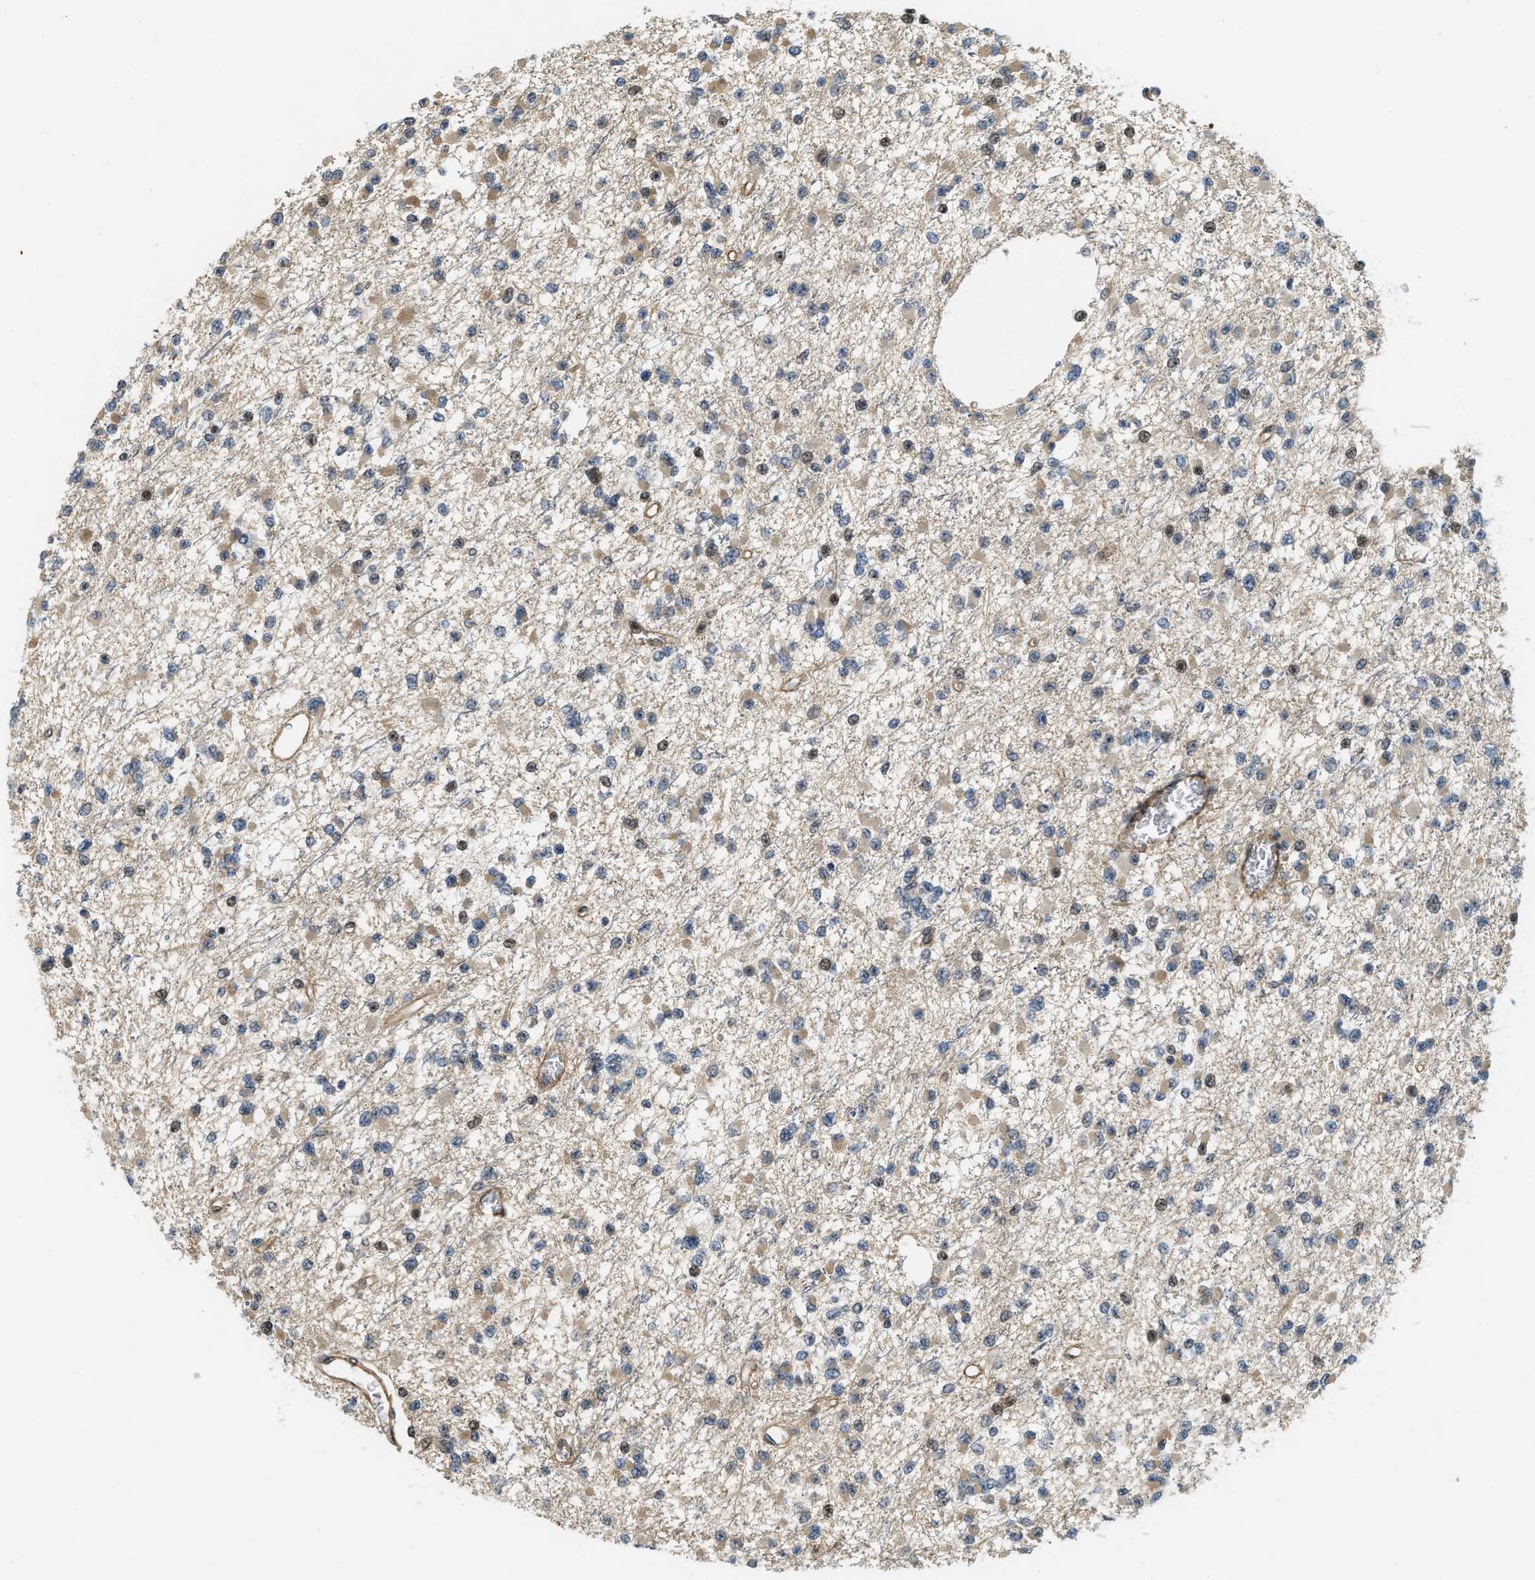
{"staining": {"intensity": "moderate", "quantity": "<25%", "location": "cytoplasmic/membranous,nuclear"}, "tissue": "glioma", "cell_type": "Tumor cells", "image_type": "cancer", "snomed": [{"axis": "morphology", "description": "Glioma, malignant, Low grade"}, {"axis": "topography", "description": "Brain"}], "caption": "Protein expression analysis of human glioma reveals moderate cytoplasmic/membranous and nuclear positivity in about <25% of tumor cells. The staining is performed using DAB (3,3'-diaminobenzidine) brown chromogen to label protein expression. The nuclei are counter-stained blue using hematoxylin.", "gene": "LTA4H", "patient": {"sex": "female", "age": 22}}